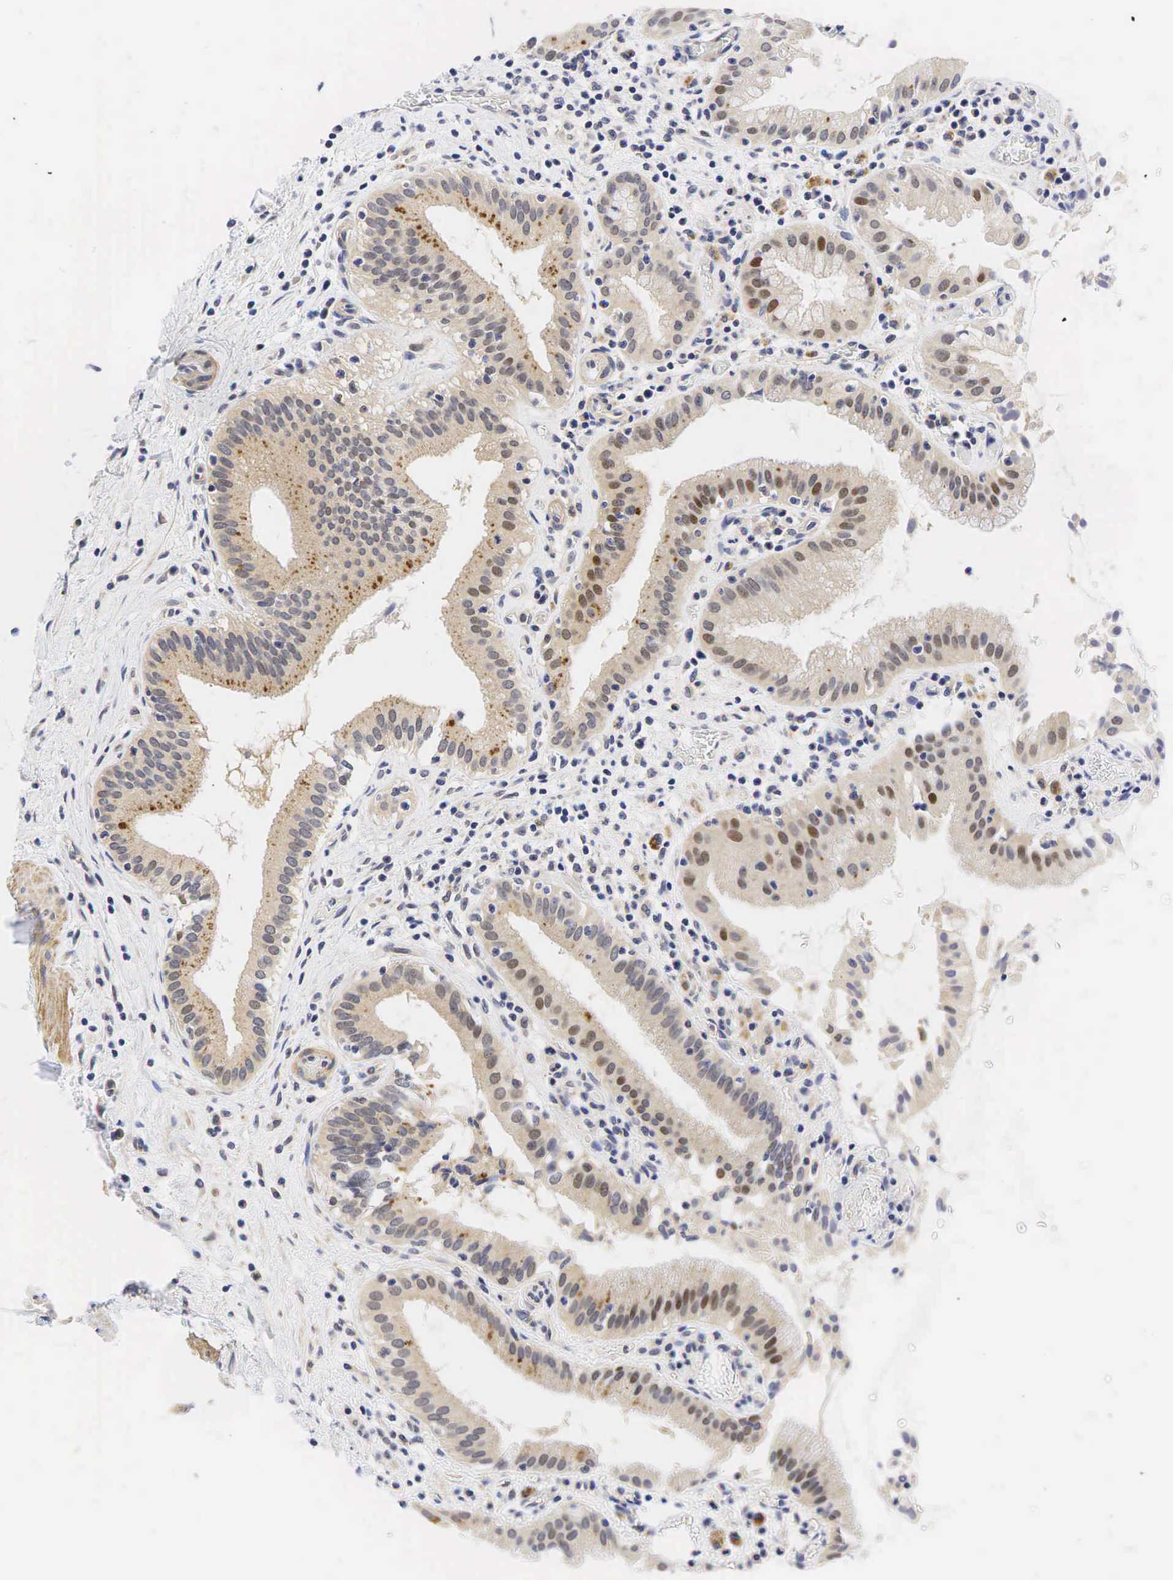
{"staining": {"intensity": "moderate", "quantity": "<25%", "location": "cytoplasmic/membranous,nuclear"}, "tissue": "gallbladder", "cell_type": "Glandular cells", "image_type": "normal", "snomed": [{"axis": "morphology", "description": "Normal tissue, NOS"}, {"axis": "topography", "description": "Gallbladder"}], "caption": "Protein staining demonstrates moderate cytoplasmic/membranous,nuclear positivity in about <25% of glandular cells in normal gallbladder.", "gene": "CCND1", "patient": {"sex": "male", "age": 73}}